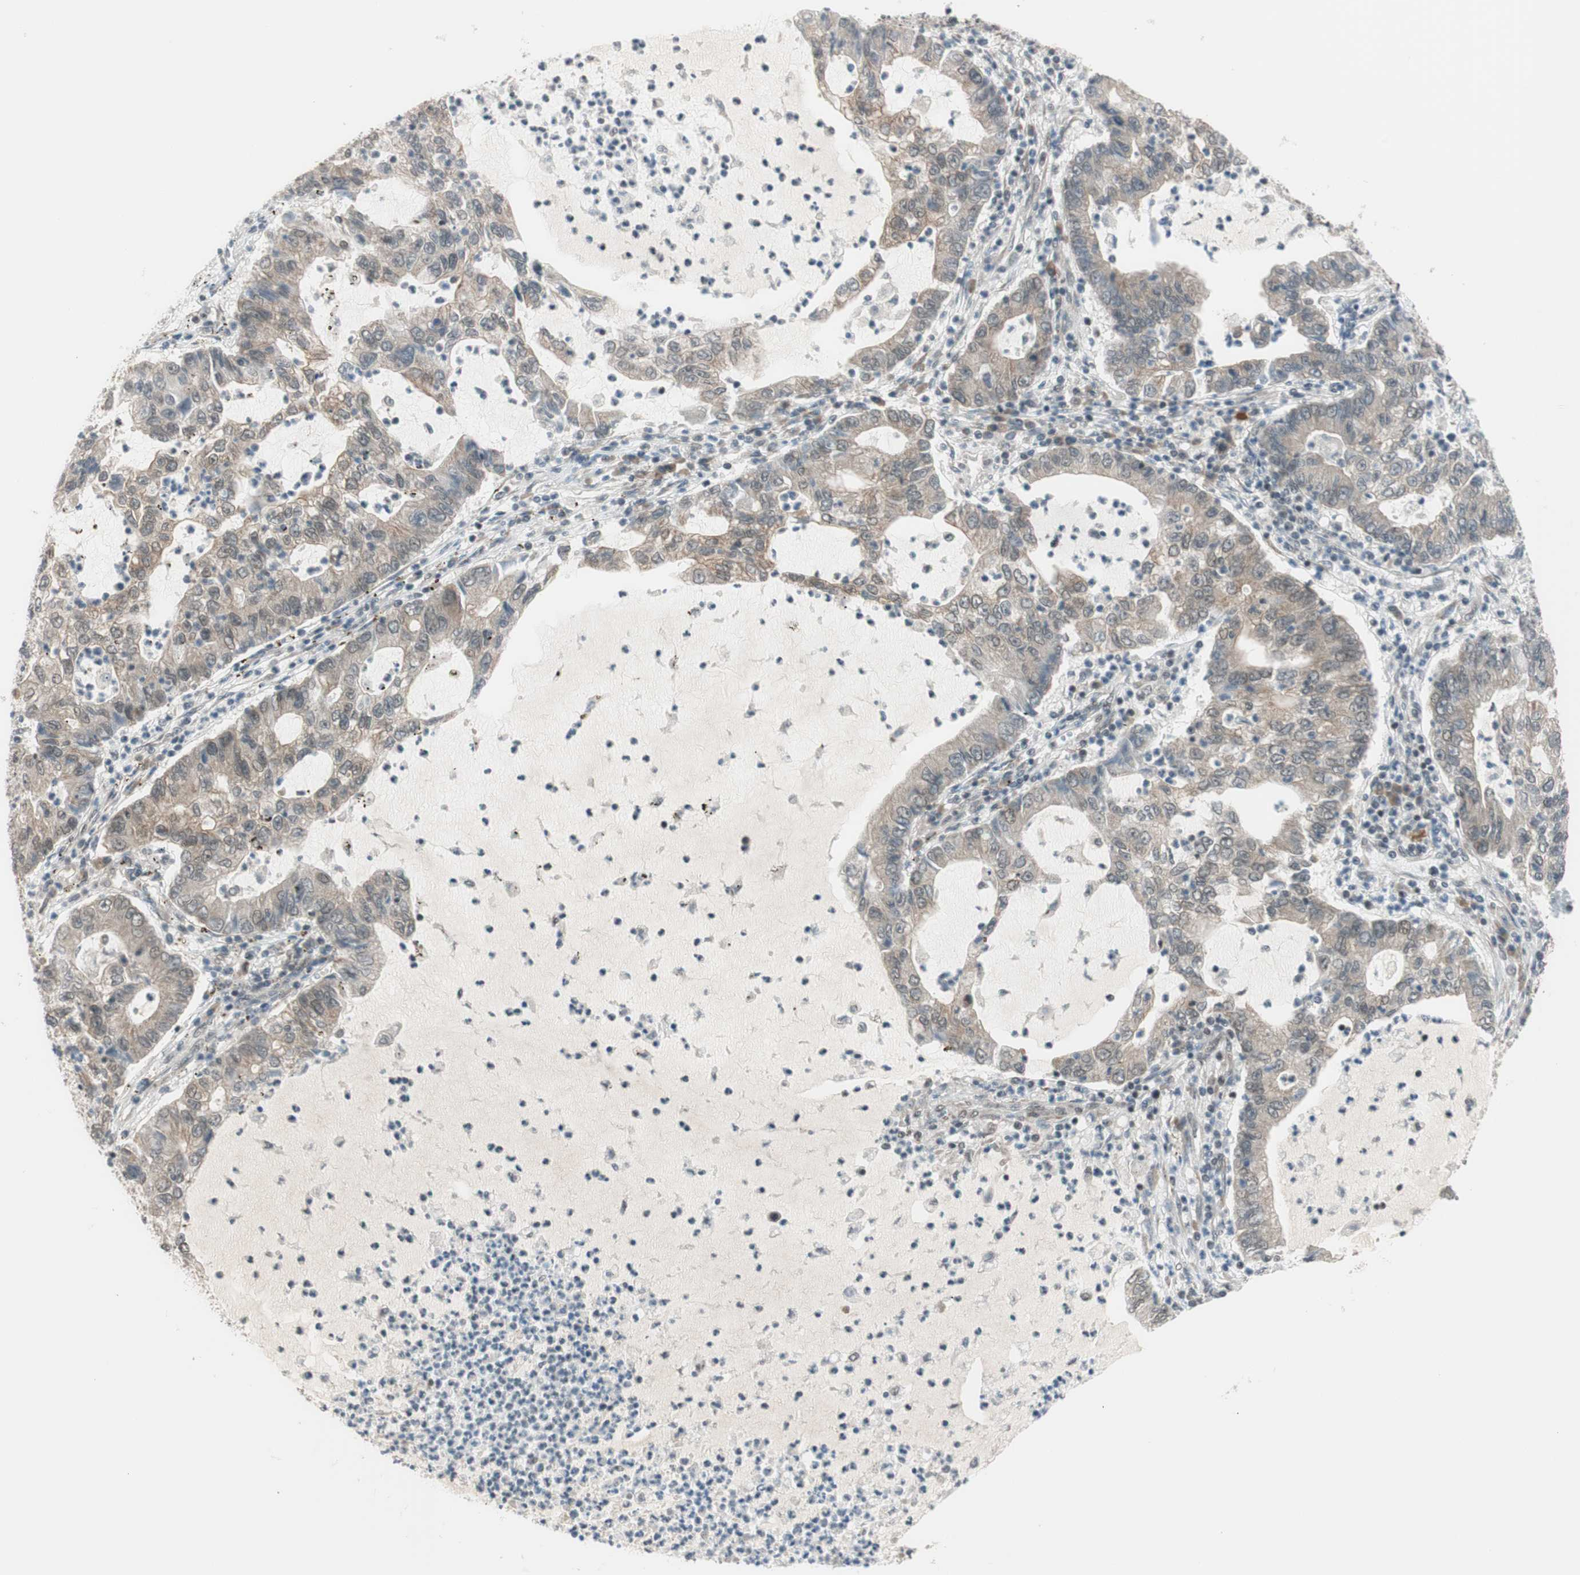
{"staining": {"intensity": "weak", "quantity": ">75%", "location": "cytoplasmic/membranous"}, "tissue": "lung cancer", "cell_type": "Tumor cells", "image_type": "cancer", "snomed": [{"axis": "morphology", "description": "Adenocarcinoma, NOS"}, {"axis": "topography", "description": "Lung"}], "caption": "The image displays staining of adenocarcinoma (lung), revealing weak cytoplasmic/membranous protein expression (brown color) within tumor cells.", "gene": "BRMS1", "patient": {"sex": "female", "age": 51}}